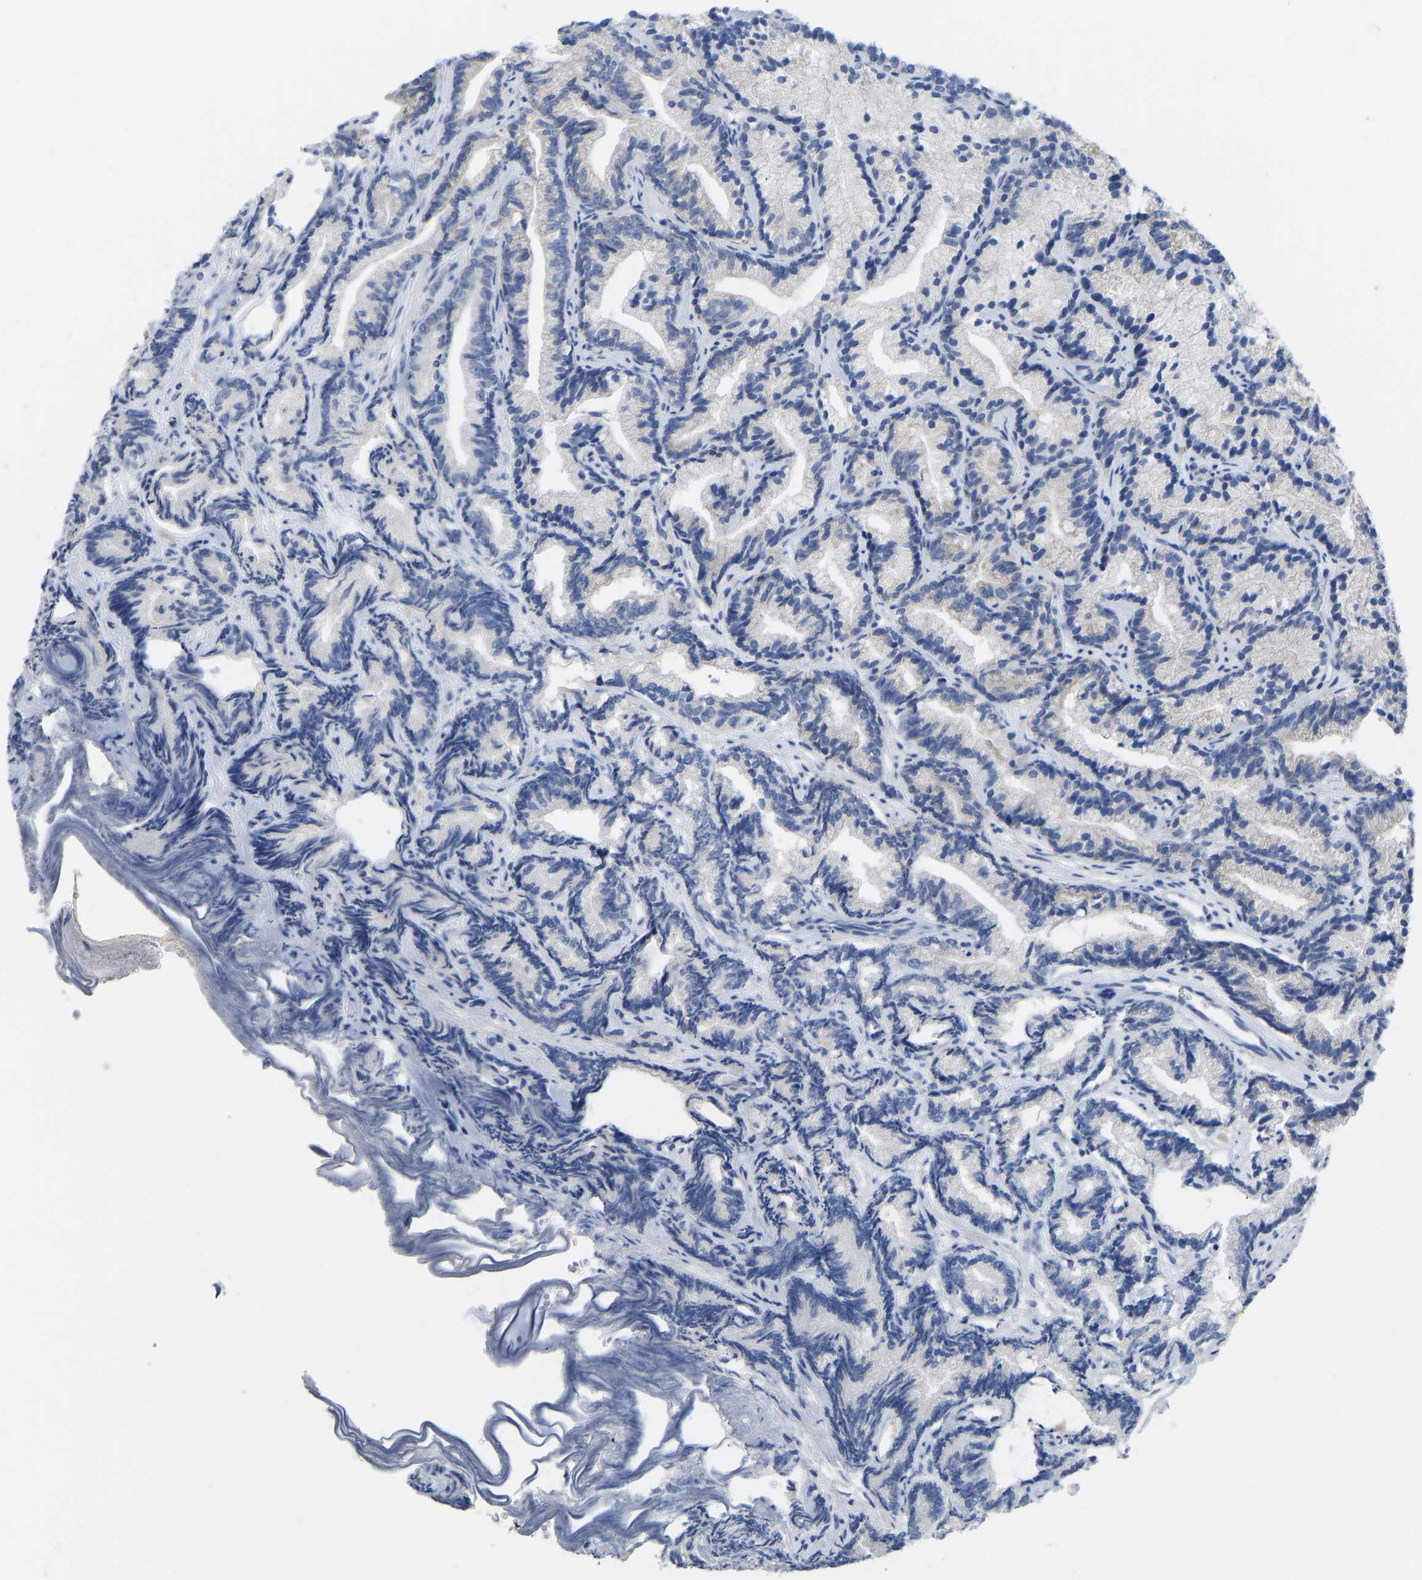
{"staining": {"intensity": "moderate", "quantity": "<25%", "location": "cytoplasmic/membranous"}, "tissue": "prostate cancer", "cell_type": "Tumor cells", "image_type": "cancer", "snomed": [{"axis": "morphology", "description": "Adenocarcinoma, Low grade"}, {"axis": "topography", "description": "Prostate"}], "caption": "This image exhibits low-grade adenocarcinoma (prostate) stained with immunohistochemistry to label a protein in brown. The cytoplasmic/membranous of tumor cells show moderate positivity for the protein. Nuclei are counter-stained blue.", "gene": "OLIG2", "patient": {"sex": "male", "age": 89}}